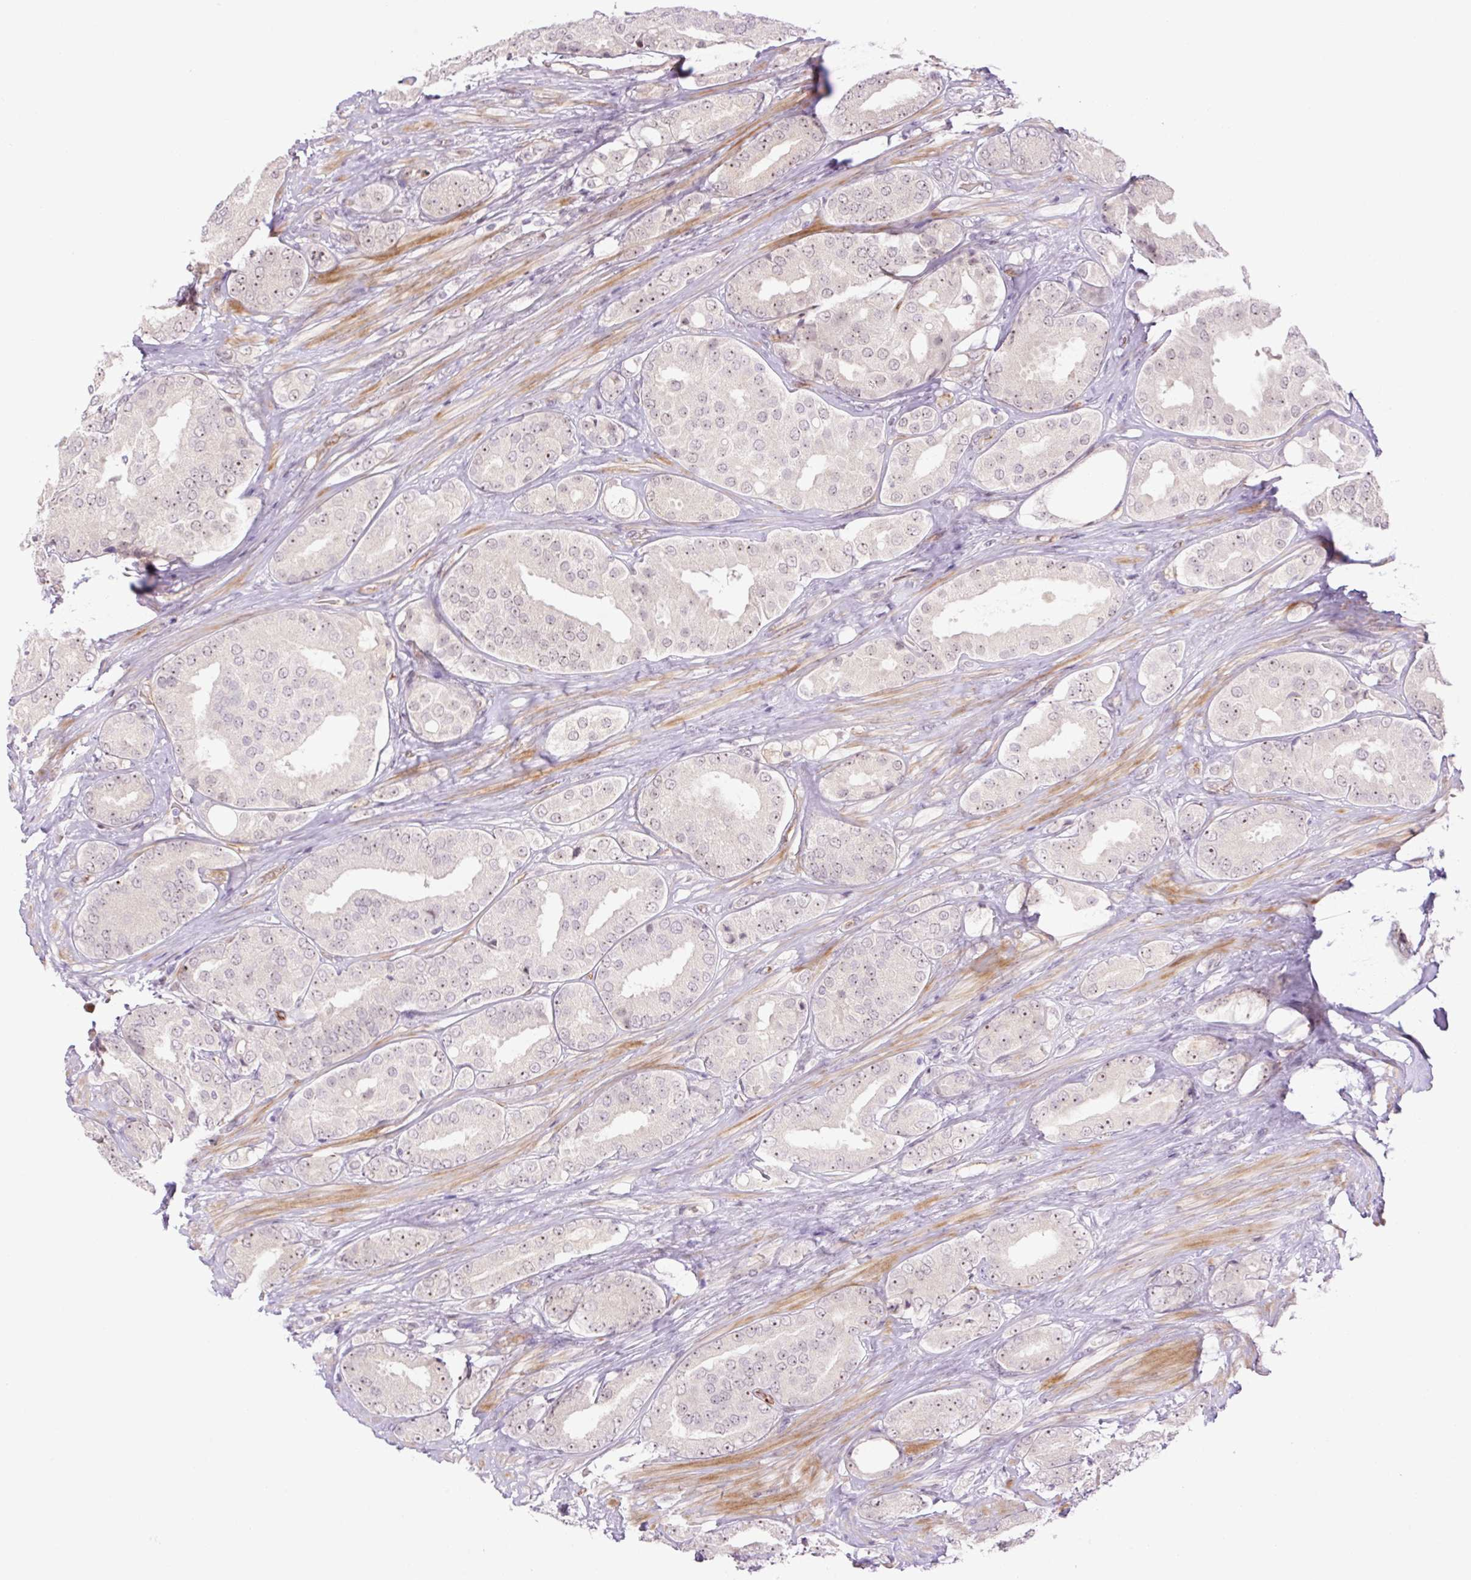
{"staining": {"intensity": "weak", "quantity": "25%-75%", "location": "nuclear"}, "tissue": "prostate cancer", "cell_type": "Tumor cells", "image_type": "cancer", "snomed": [{"axis": "morphology", "description": "Adenocarcinoma, High grade"}, {"axis": "topography", "description": "Prostate"}], "caption": "Brown immunohistochemical staining in human high-grade adenocarcinoma (prostate) demonstrates weak nuclear positivity in about 25%-75% of tumor cells.", "gene": "ZNF417", "patient": {"sex": "male", "age": 63}}